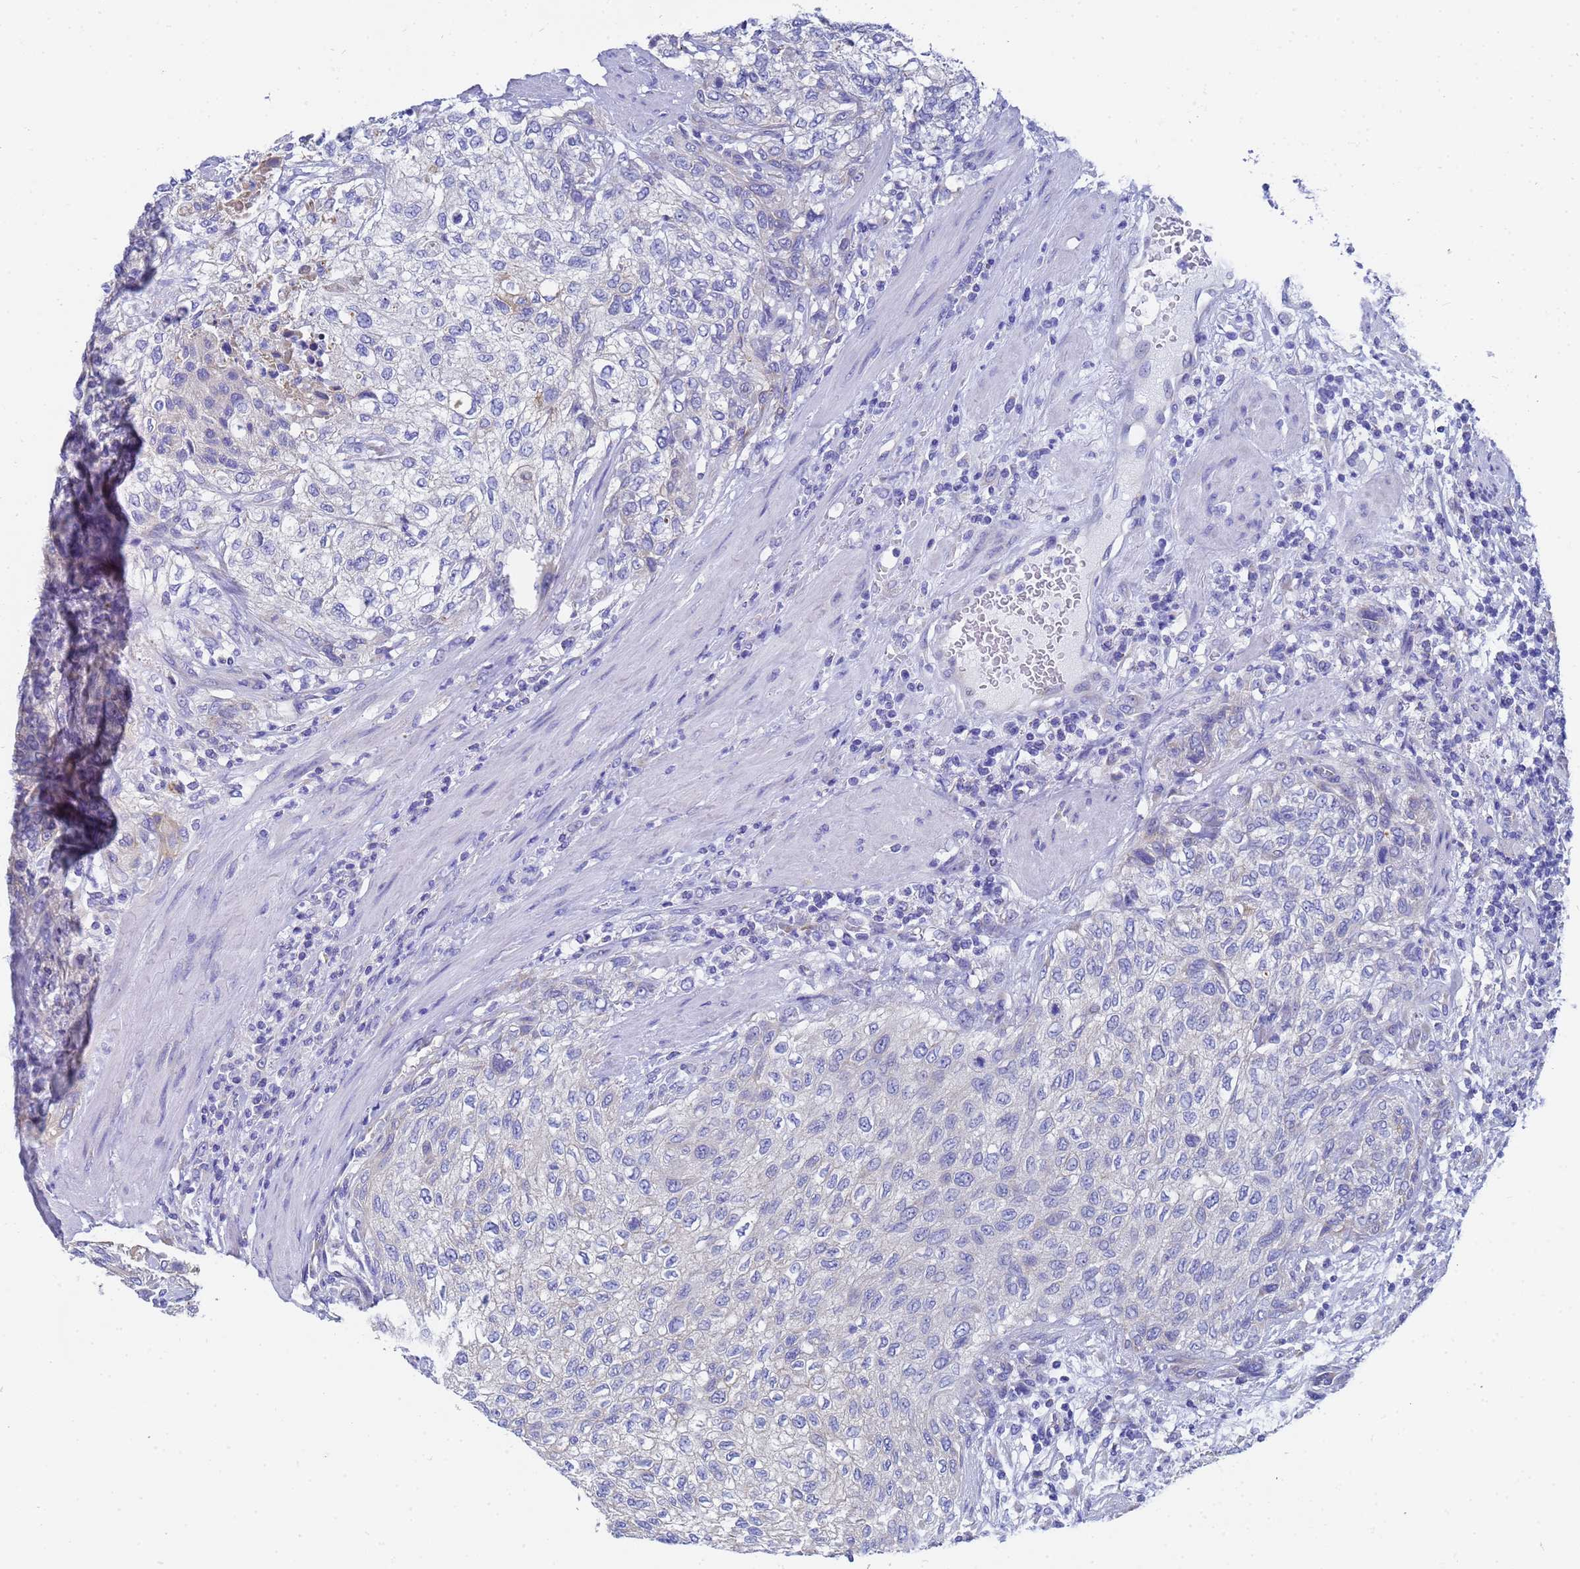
{"staining": {"intensity": "negative", "quantity": "none", "location": "none"}, "tissue": "urothelial cancer", "cell_type": "Tumor cells", "image_type": "cancer", "snomed": [{"axis": "morphology", "description": "Urothelial carcinoma, High grade"}, {"axis": "topography", "description": "Urinary bladder"}], "caption": "Urothelial carcinoma (high-grade) was stained to show a protein in brown. There is no significant staining in tumor cells.", "gene": "TM4SF4", "patient": {"sex": "male", "age": 35}}